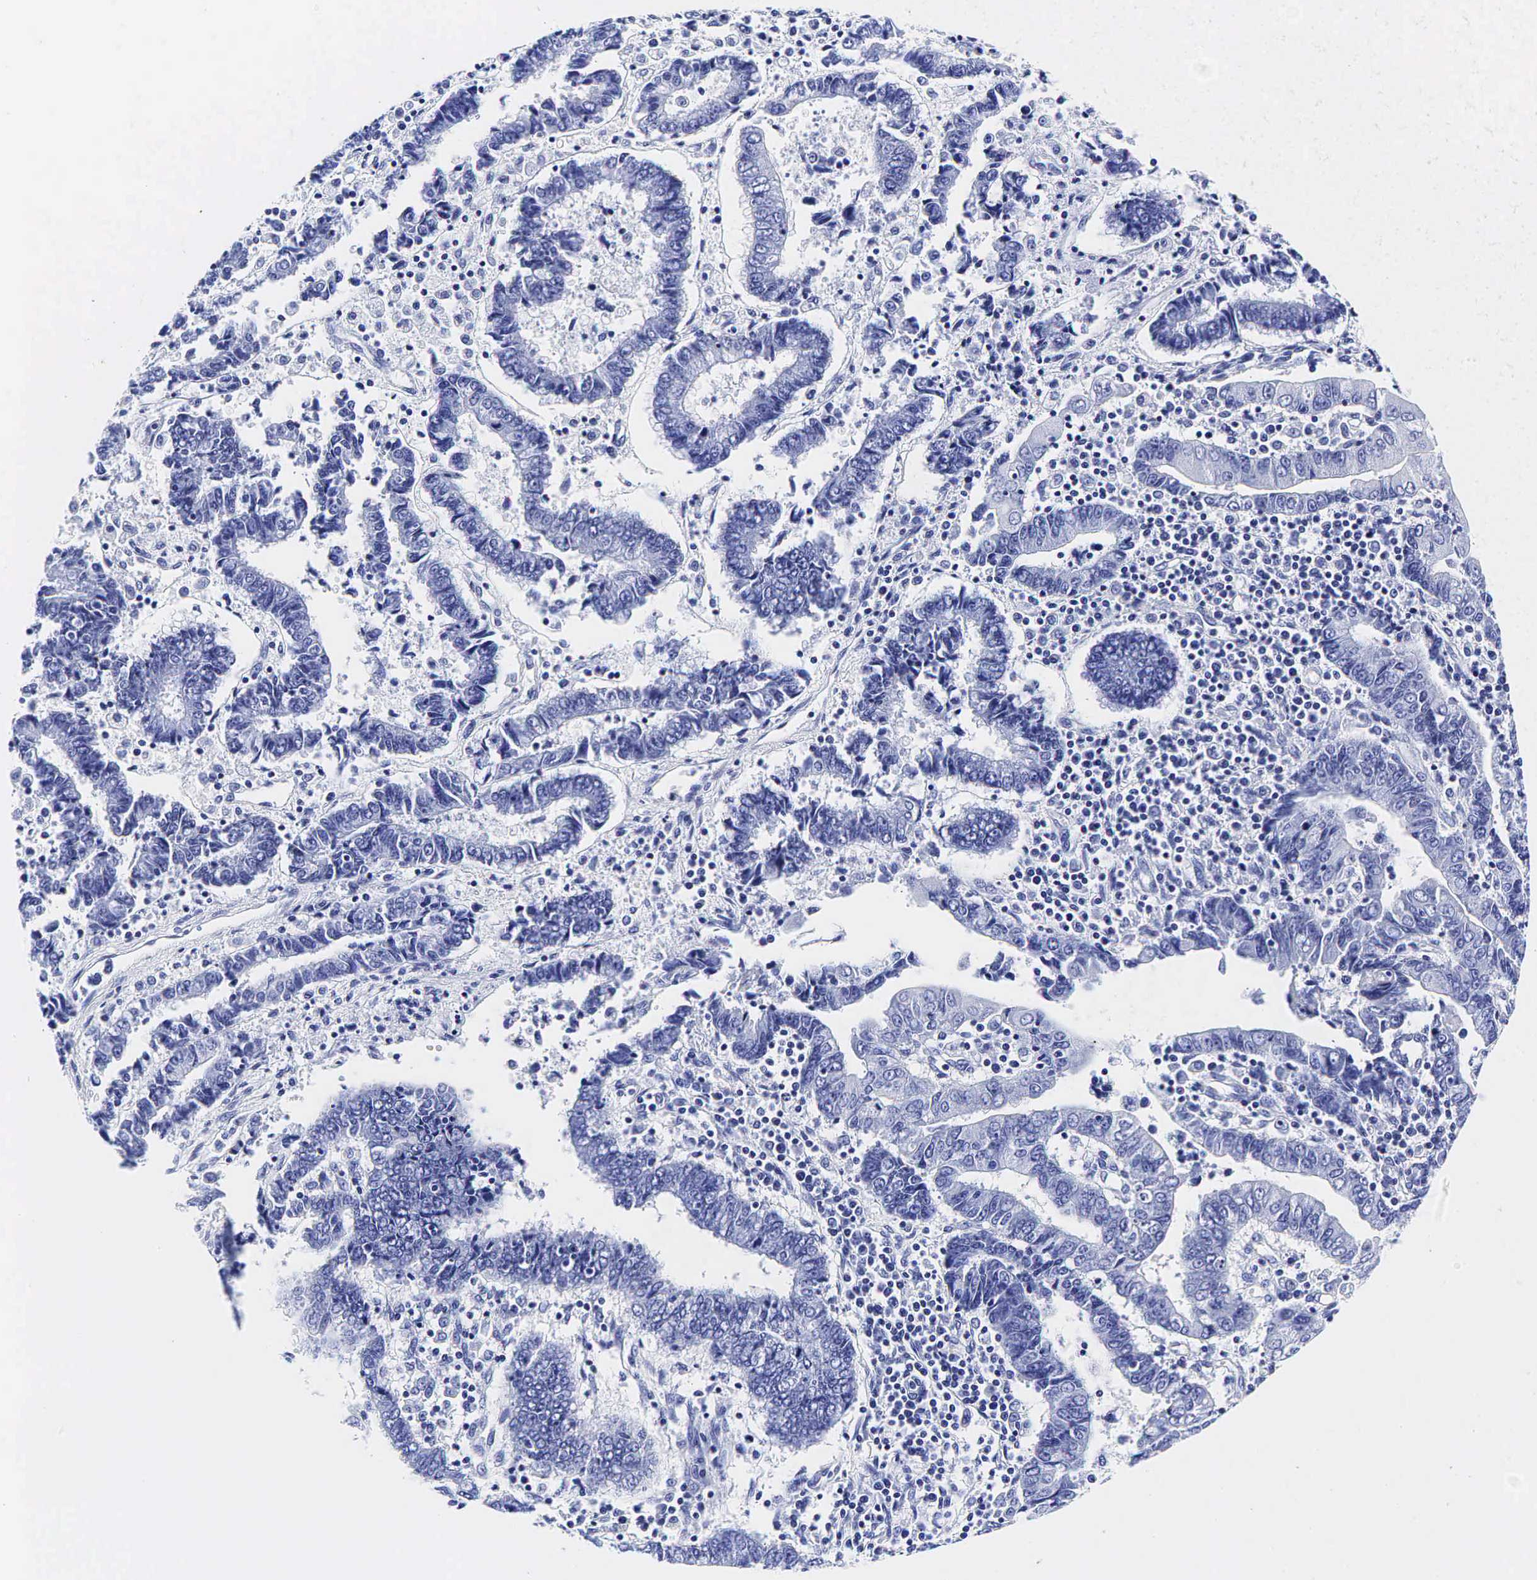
{"staining": {"intensity": "negative", "quantity": "none", "location": "none"}, "tissue": "endometrial cancer", "cell_type": "Tumor cells", "image_type": "cancer", "snomed": [{"axis": "morphology", "description": "Adenocarcinoma, NOS"}, {"axis": "topography", "description": "Endometrium"}], "caption": "A photomicrograph of human endometrial cancer is negative for staining in tumor cells. The staining was performed using DAB (3,3'-diaminobenzidine) to visualize the protein expression in brown, while the nuclei were stained in blue with hematoxylin (Magnification: 20x).", "gene": "GCG", "patient": {"sex": "female", "age": 75}}